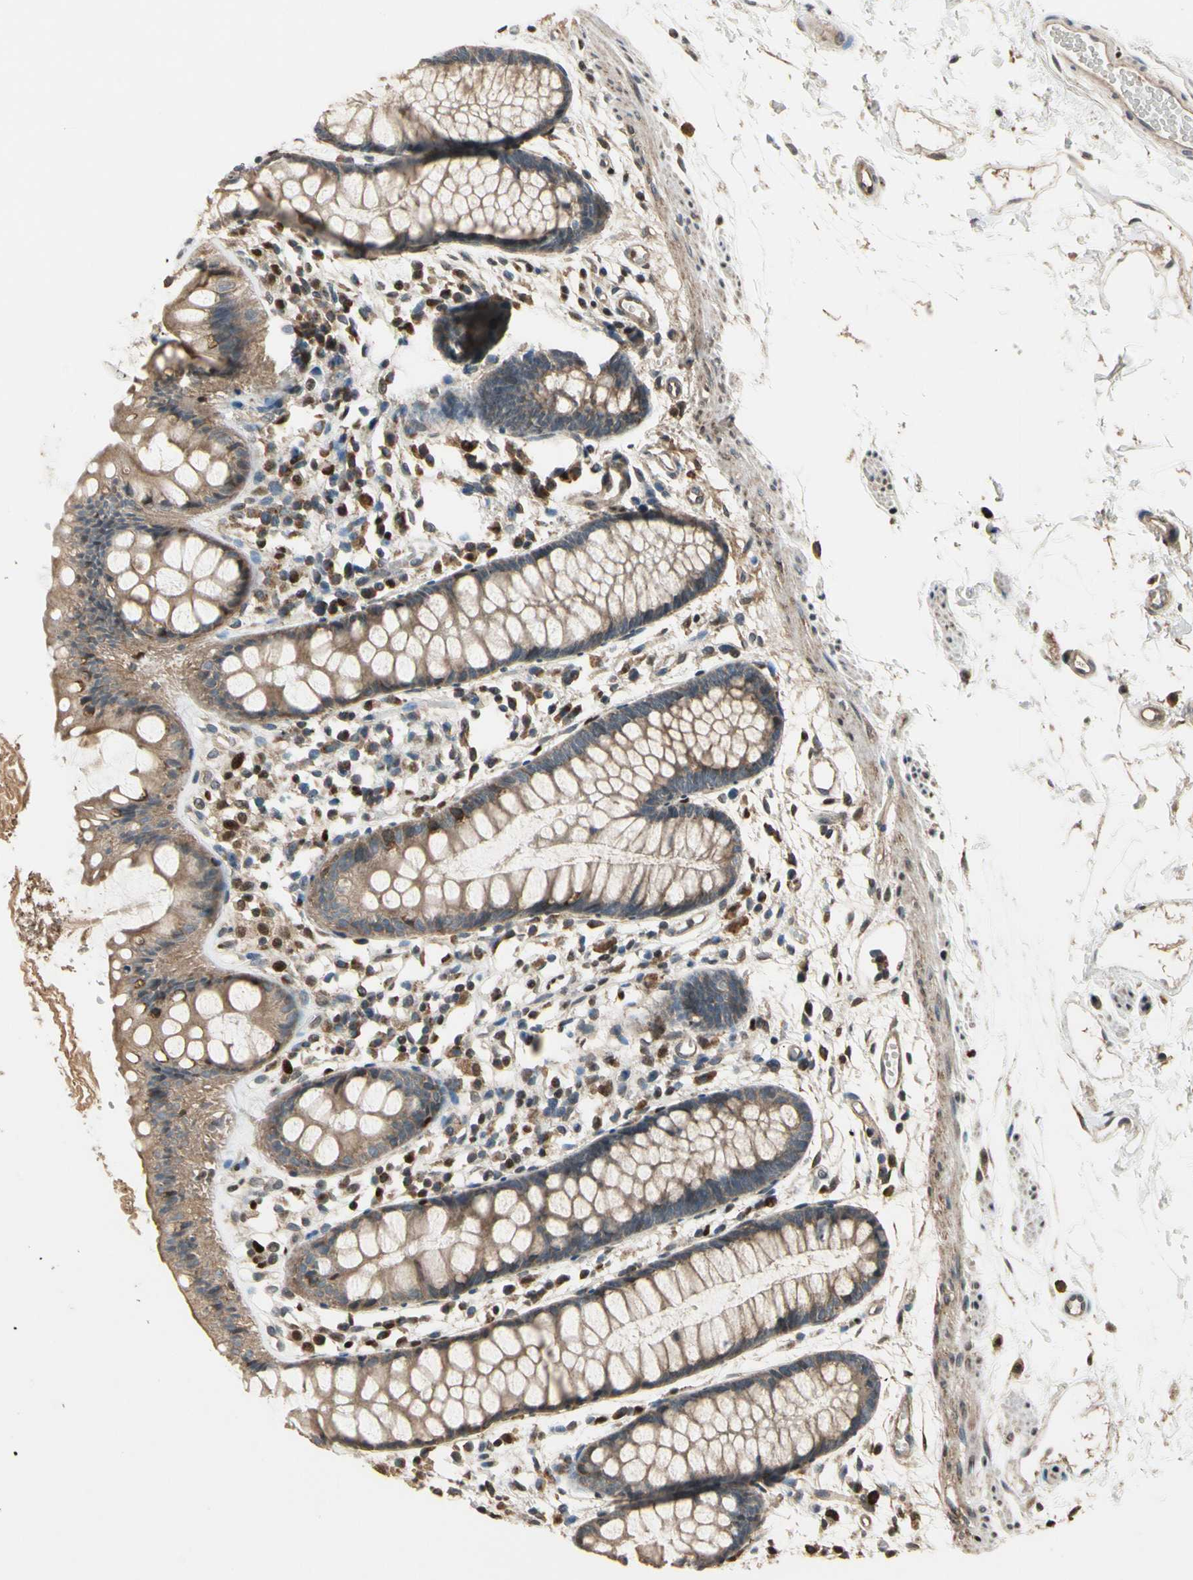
{"staining": {"intensity": "moderate", "quantity": ">75%", "location": "cytoplasmic/membranous"}, "tissue": "rectum", "cell_type": "Glandular cells", "image_type": "normal", "snomed": [{"axis": "morphology", "description": "Normal tissue, NOS"}, {"axis": "topography", "description": "Rectum"}], "caption": "This is a histology image of IHC staining of unremarkable rectum, which shows moderate staining in the cytoplasmic/membranous of glandular cells.", "gene": "CGREF1", "patient": {"sex": "female", "age": 66}}